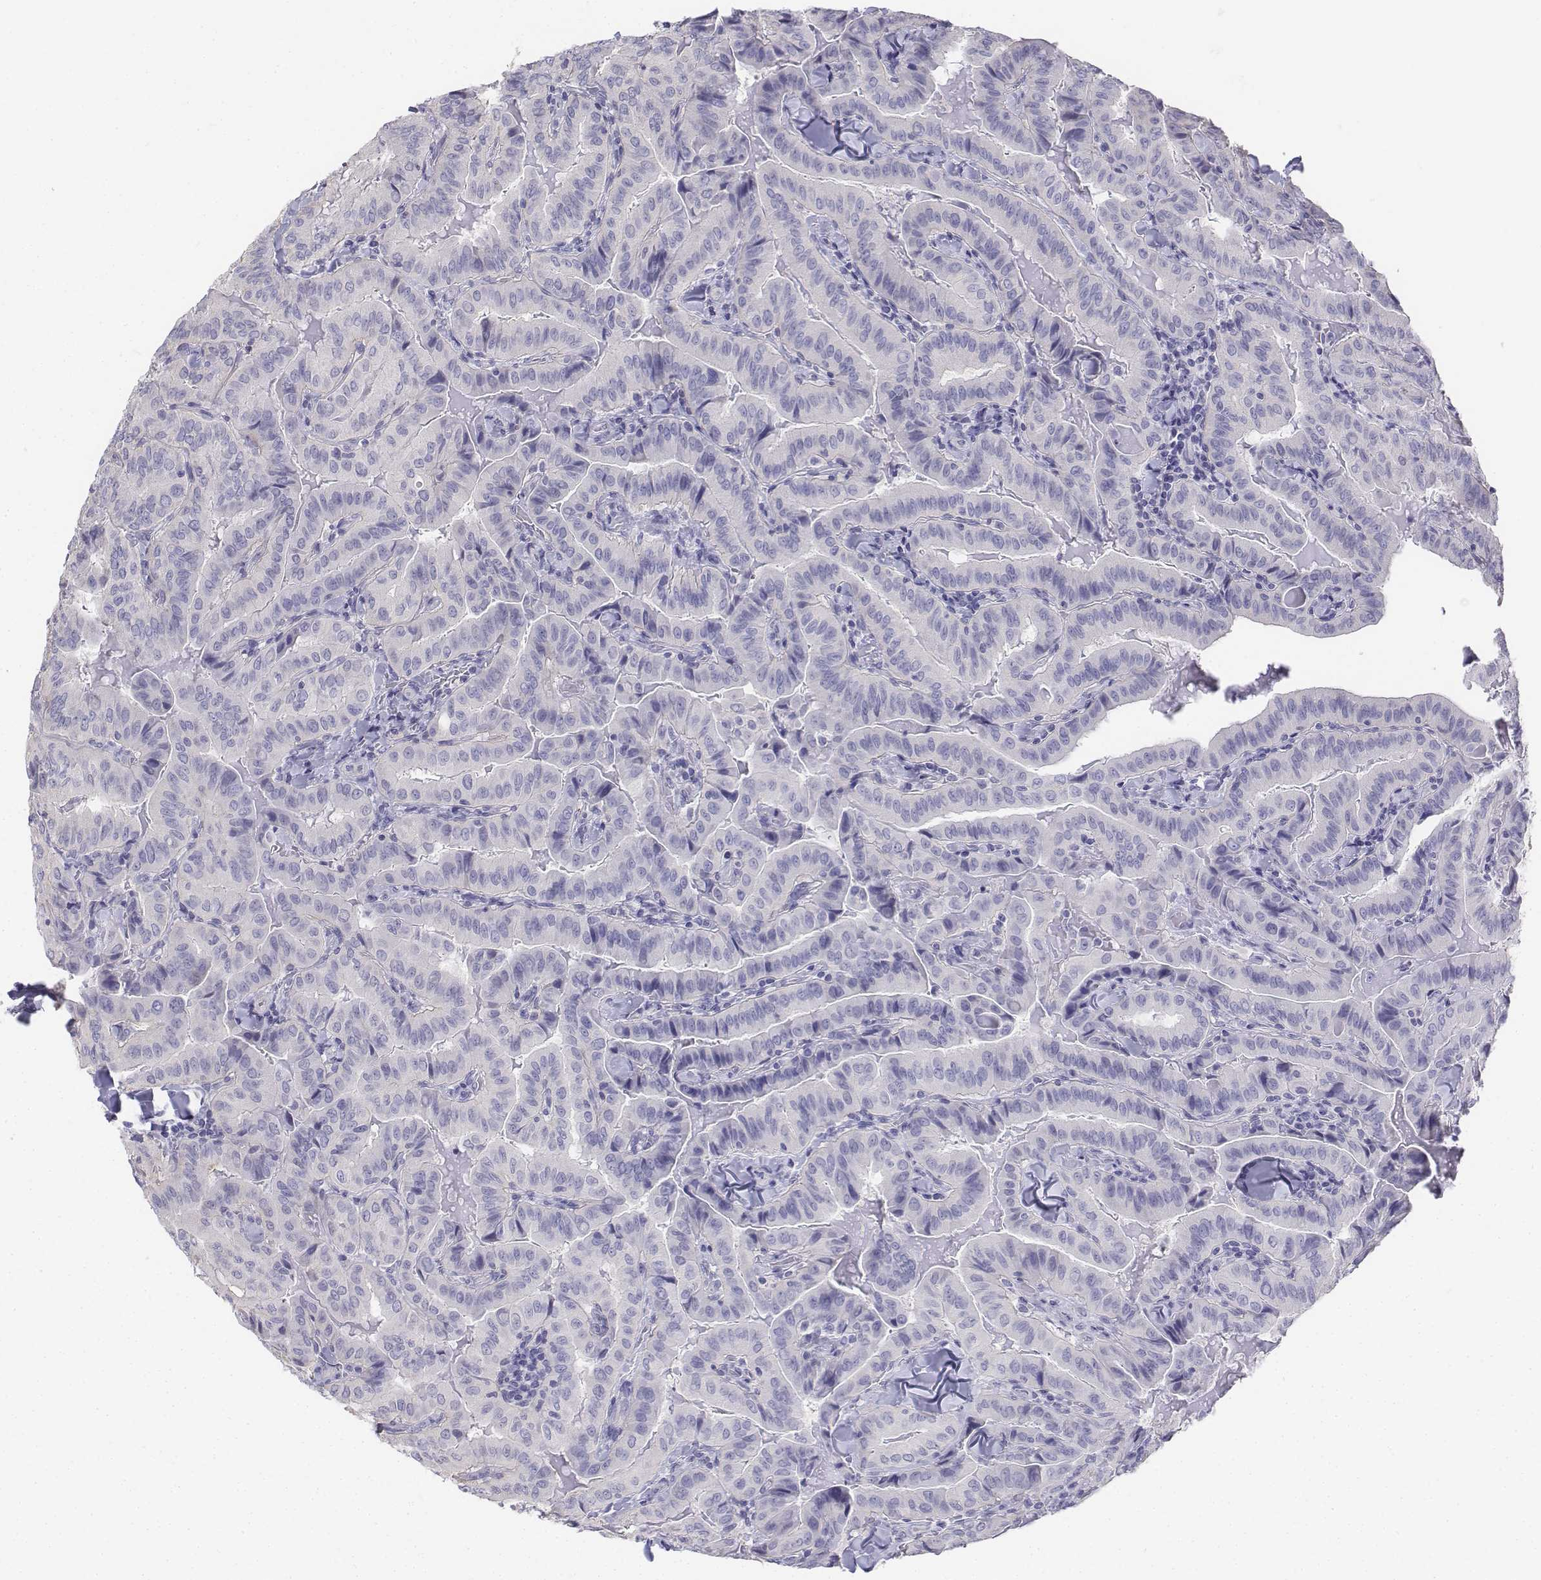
{"staining": {"intensity": "negative", "quantity": "none", "location": "none"}, "tissue": "thyroid cancer", "cell_type": "Tumor cells", "image_type": "cancer", "snomed": [{"axis": "morphology", "description": "Papillary adenocarcinoma, NOS"}, {"axis": "topography", "description": "Thyroid gland"}], "caption": "Human thyroid cancer (papillary adenocarcinoma) stained for a protein using immunohistochemistry (IHC) displays no expression in tumor cells.", "gene": "LGSN", "patient": {"sex": "female", "age": 68}}